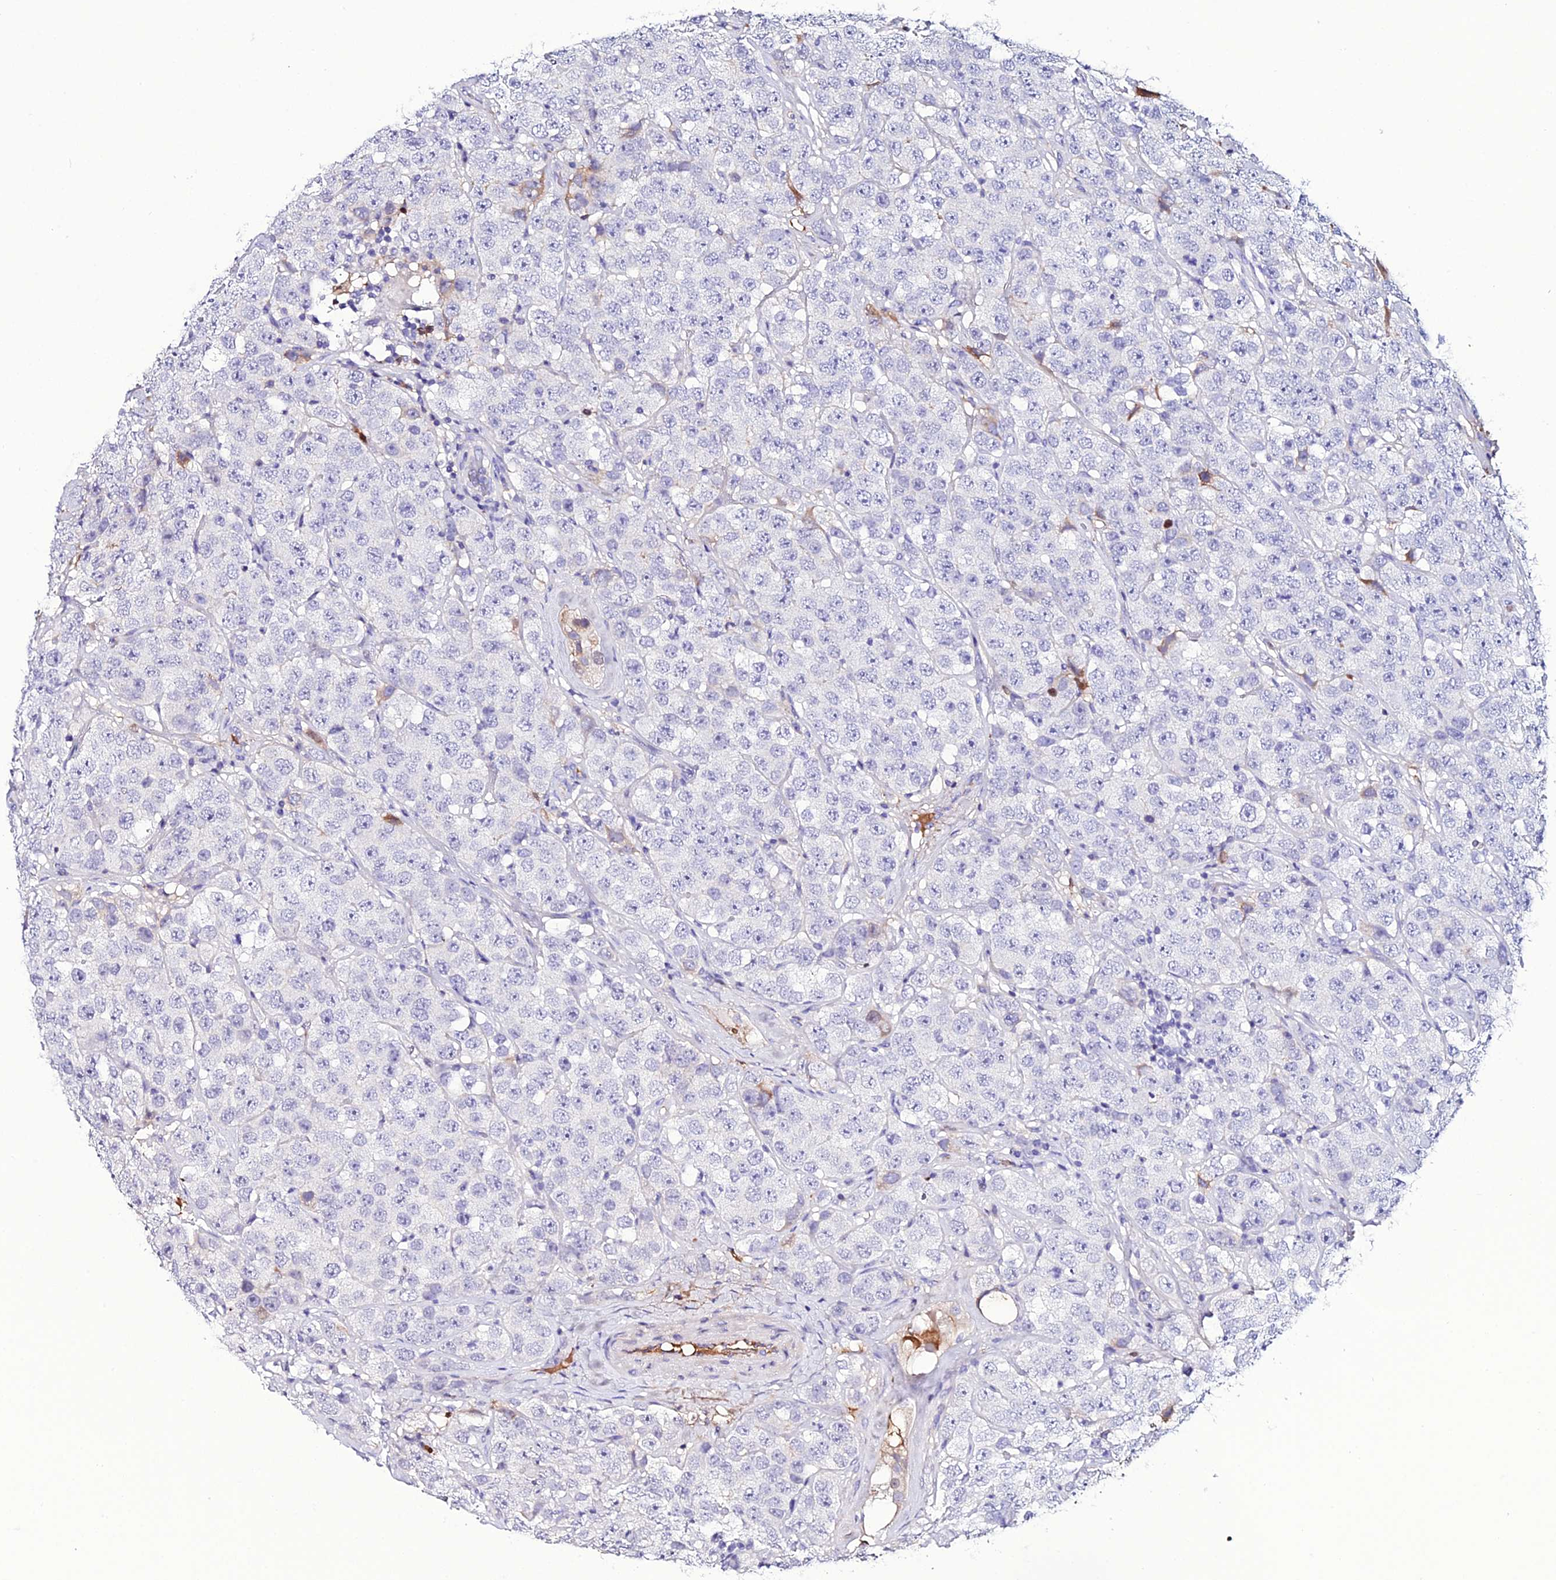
{"staining": {"intensity": "negative", "quantity": "none", "location": "none"}, "tissue": "testis cancer", "cell_type": "Tumor cells", "image_type": "cancer", "snomed": [{"axis": "morphology", "description": "Seminoma, NOS"}, {"axis": "topography", "description": "Testis"}], "caption": "Immunohistochemistry (IHC) photomicrograph of testis seminoma stained for a protein (brown), which shows no positivity in tumor cells.", "gene": "DEFB132", "patient": {"sex": "male", "age": 28}}